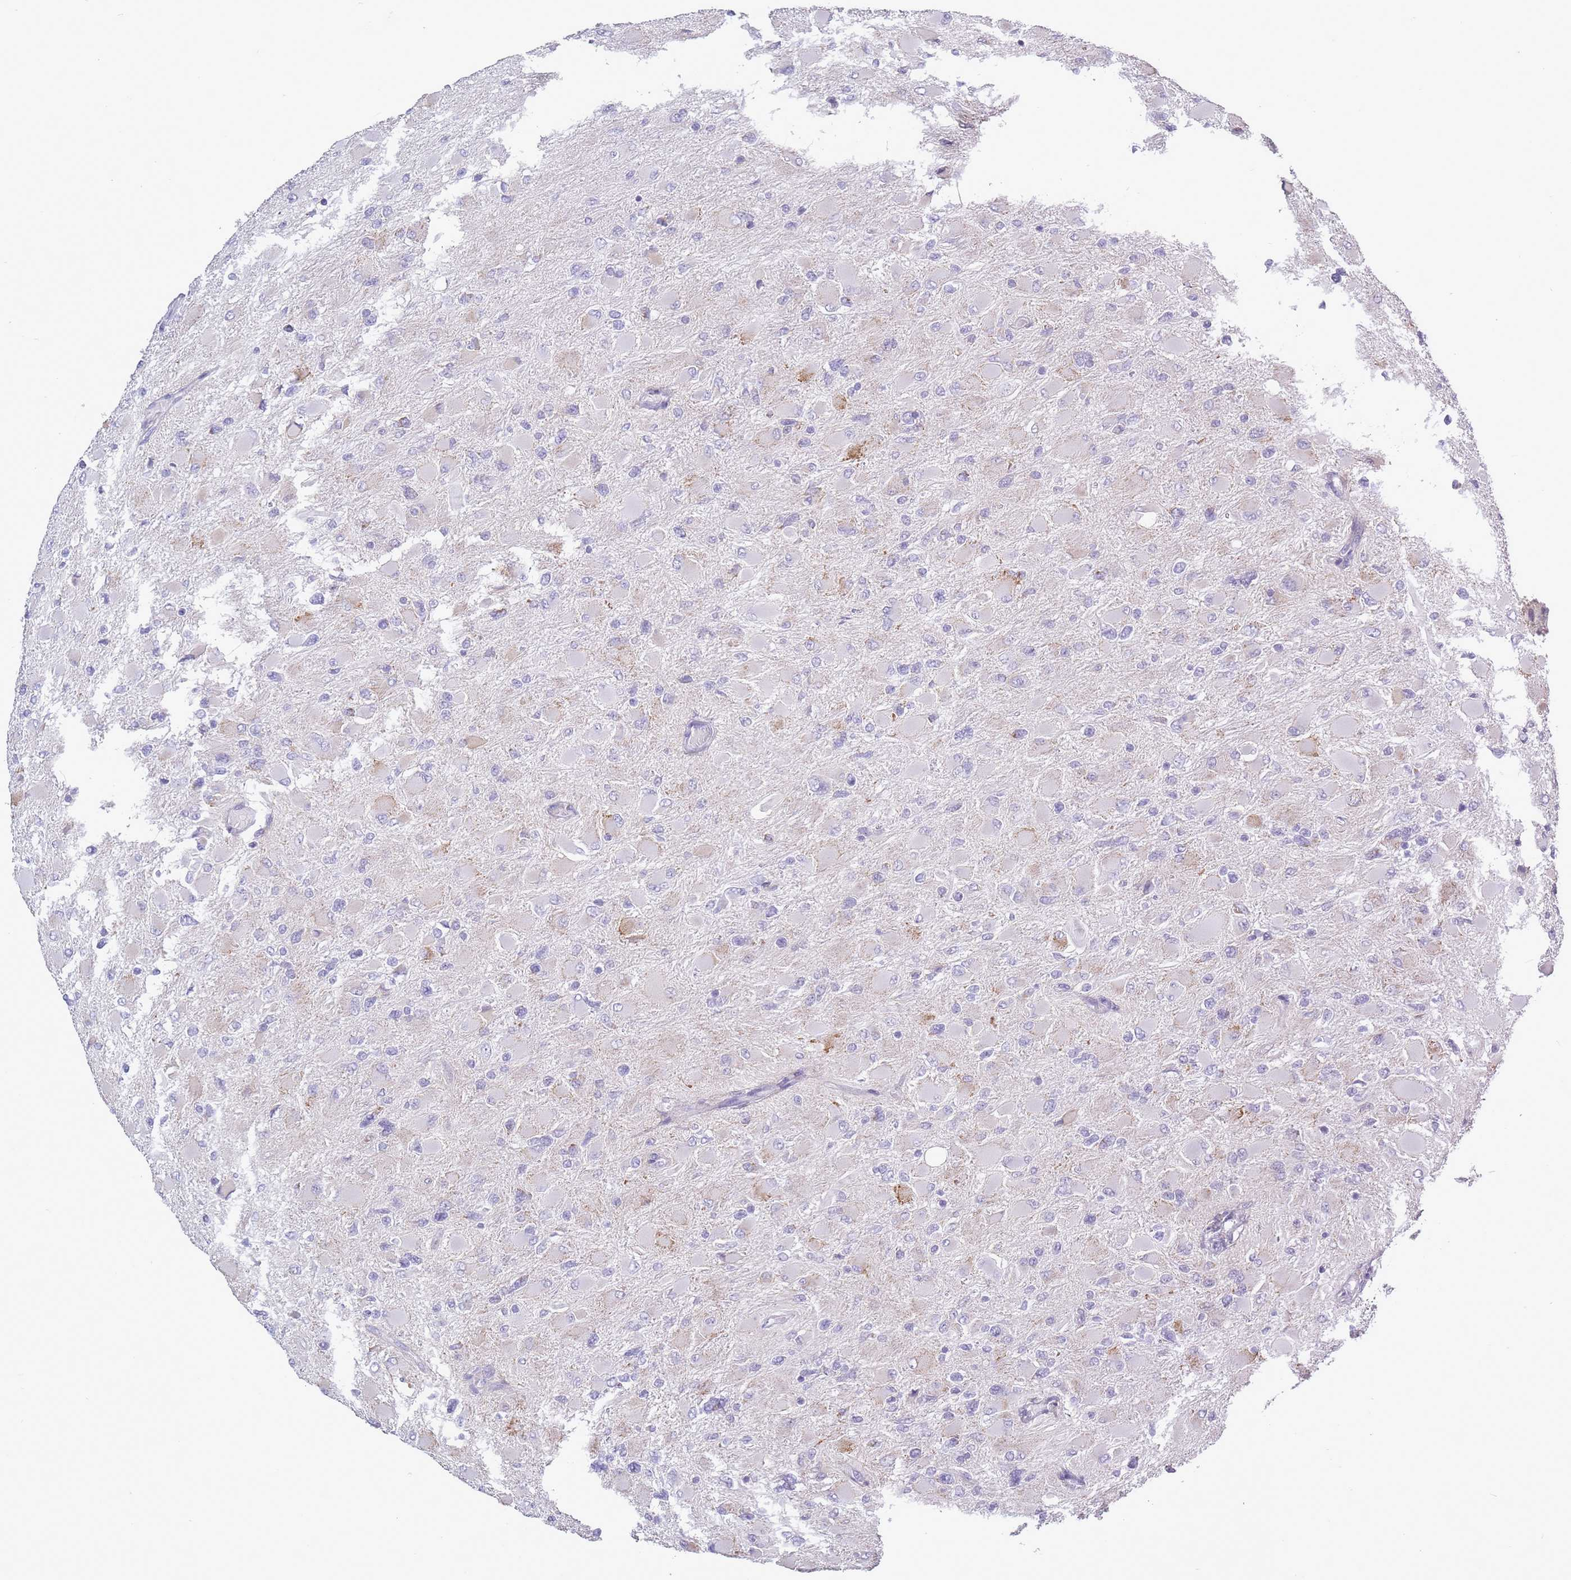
{"staining": {"intensity": "negative", "quantity": "none", "location": "none"}, "tissue": "glioma", "cell_type": "Tumor cells", "image_type": "cancer", "snomed": [{"axis": "morphology", "description": "Glioma, malignant, High grade"}, {"axis": "topography", "description": "Cerebral cortex"}], "caption": "Immunohistochemistry micrograph of neoplastic tissue: human malignant high-grade glioma stained with DAB shows no significant protein positivity in tumor cells.", "gene": "ZBTB24", "patient": {"sex": "female", "age": 36}}